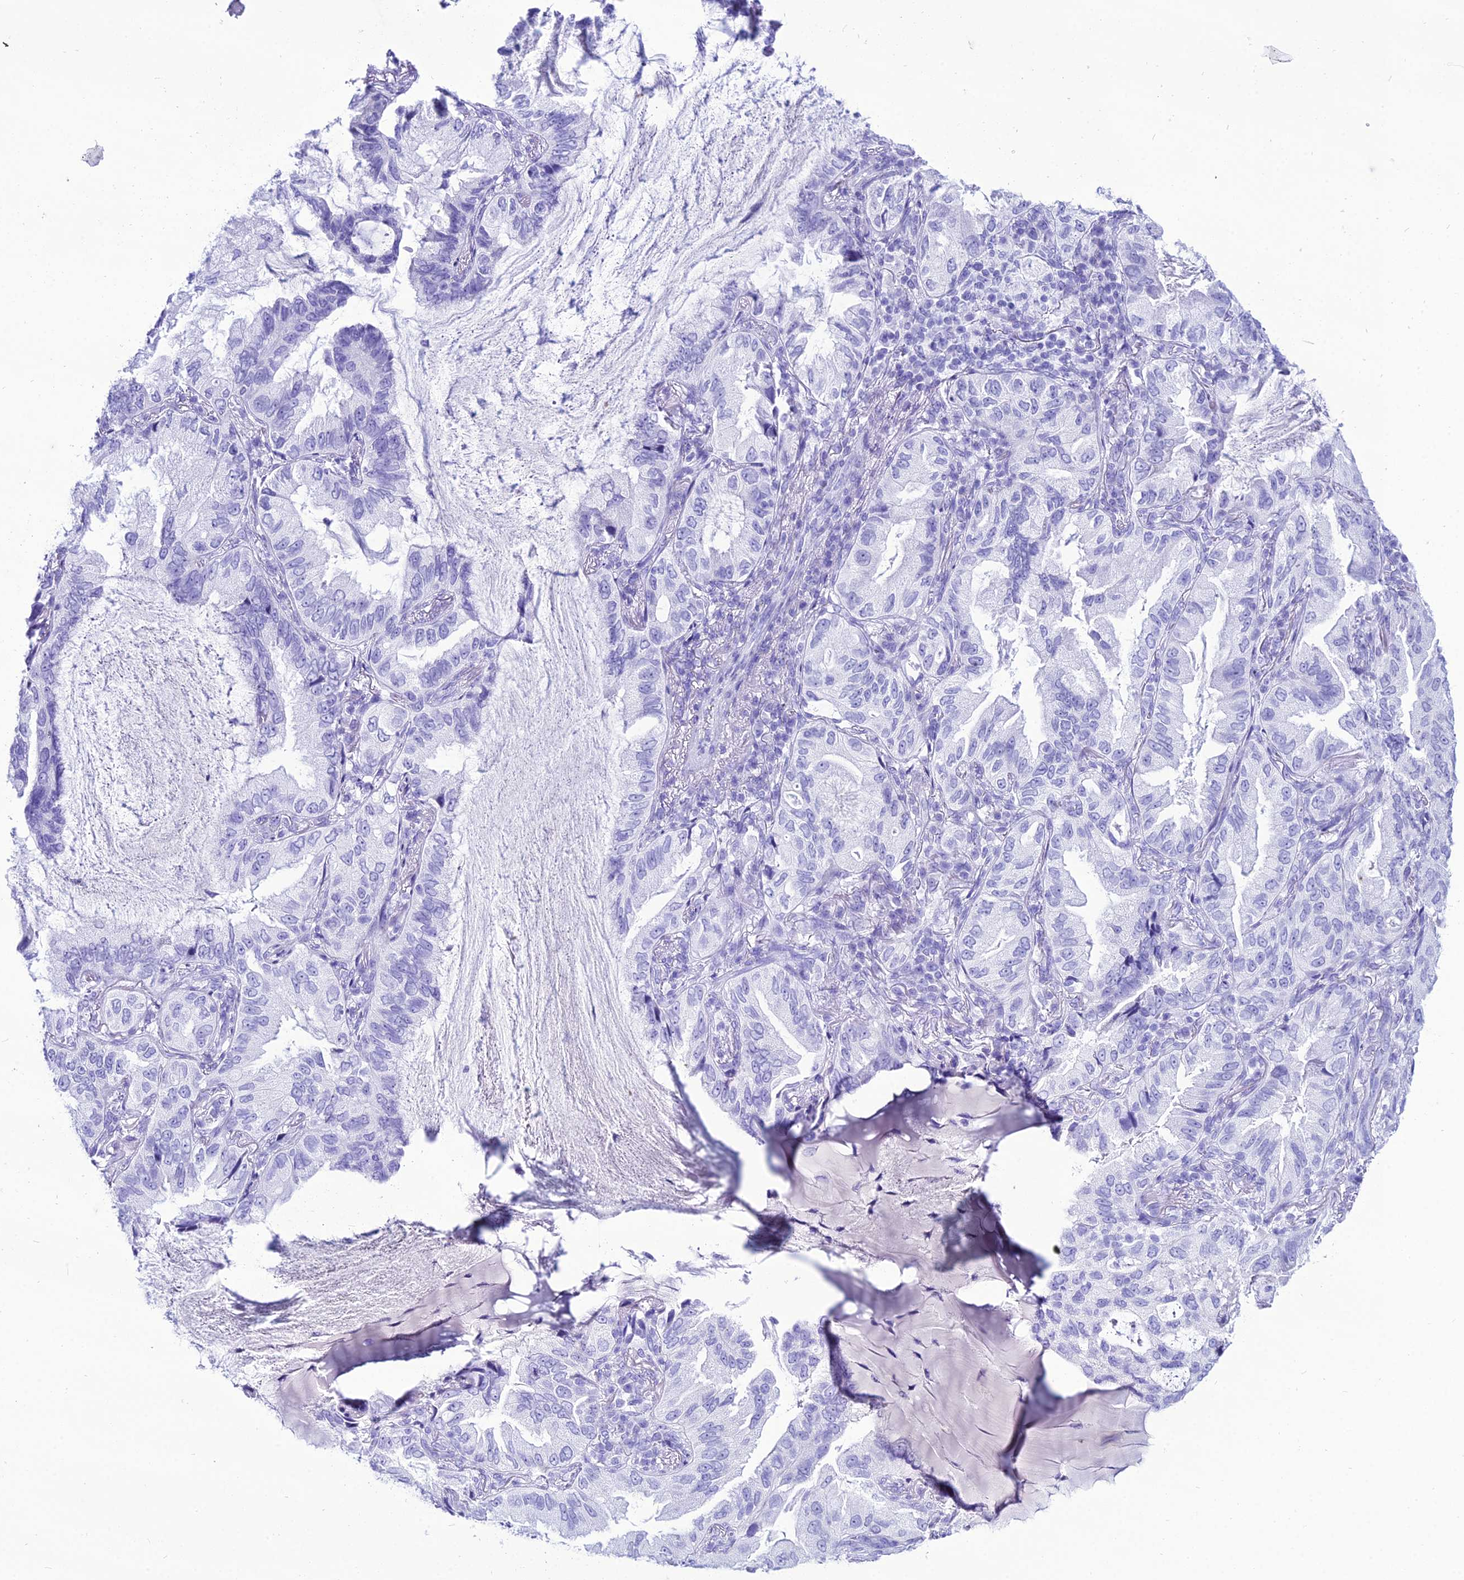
{"staining": {"intensity": "negative", "quantity": "none", "location": "none"}, "tissue": "lung cancer", "cell_type": "Tumor cells", "image_type": "cancer", "snomed": [{"axis": "morphology", "description": "Adenocarcinoma, NOS"}, {"axis": "topography", "description": "Lung"}], "caption": "Human lung cancer stained for a protein using immunohistochemistry (IHC) exhibits no positivity in tumor cells.", "gene": "PNMA5", "patient": {"sex": "female", "age": 69}}